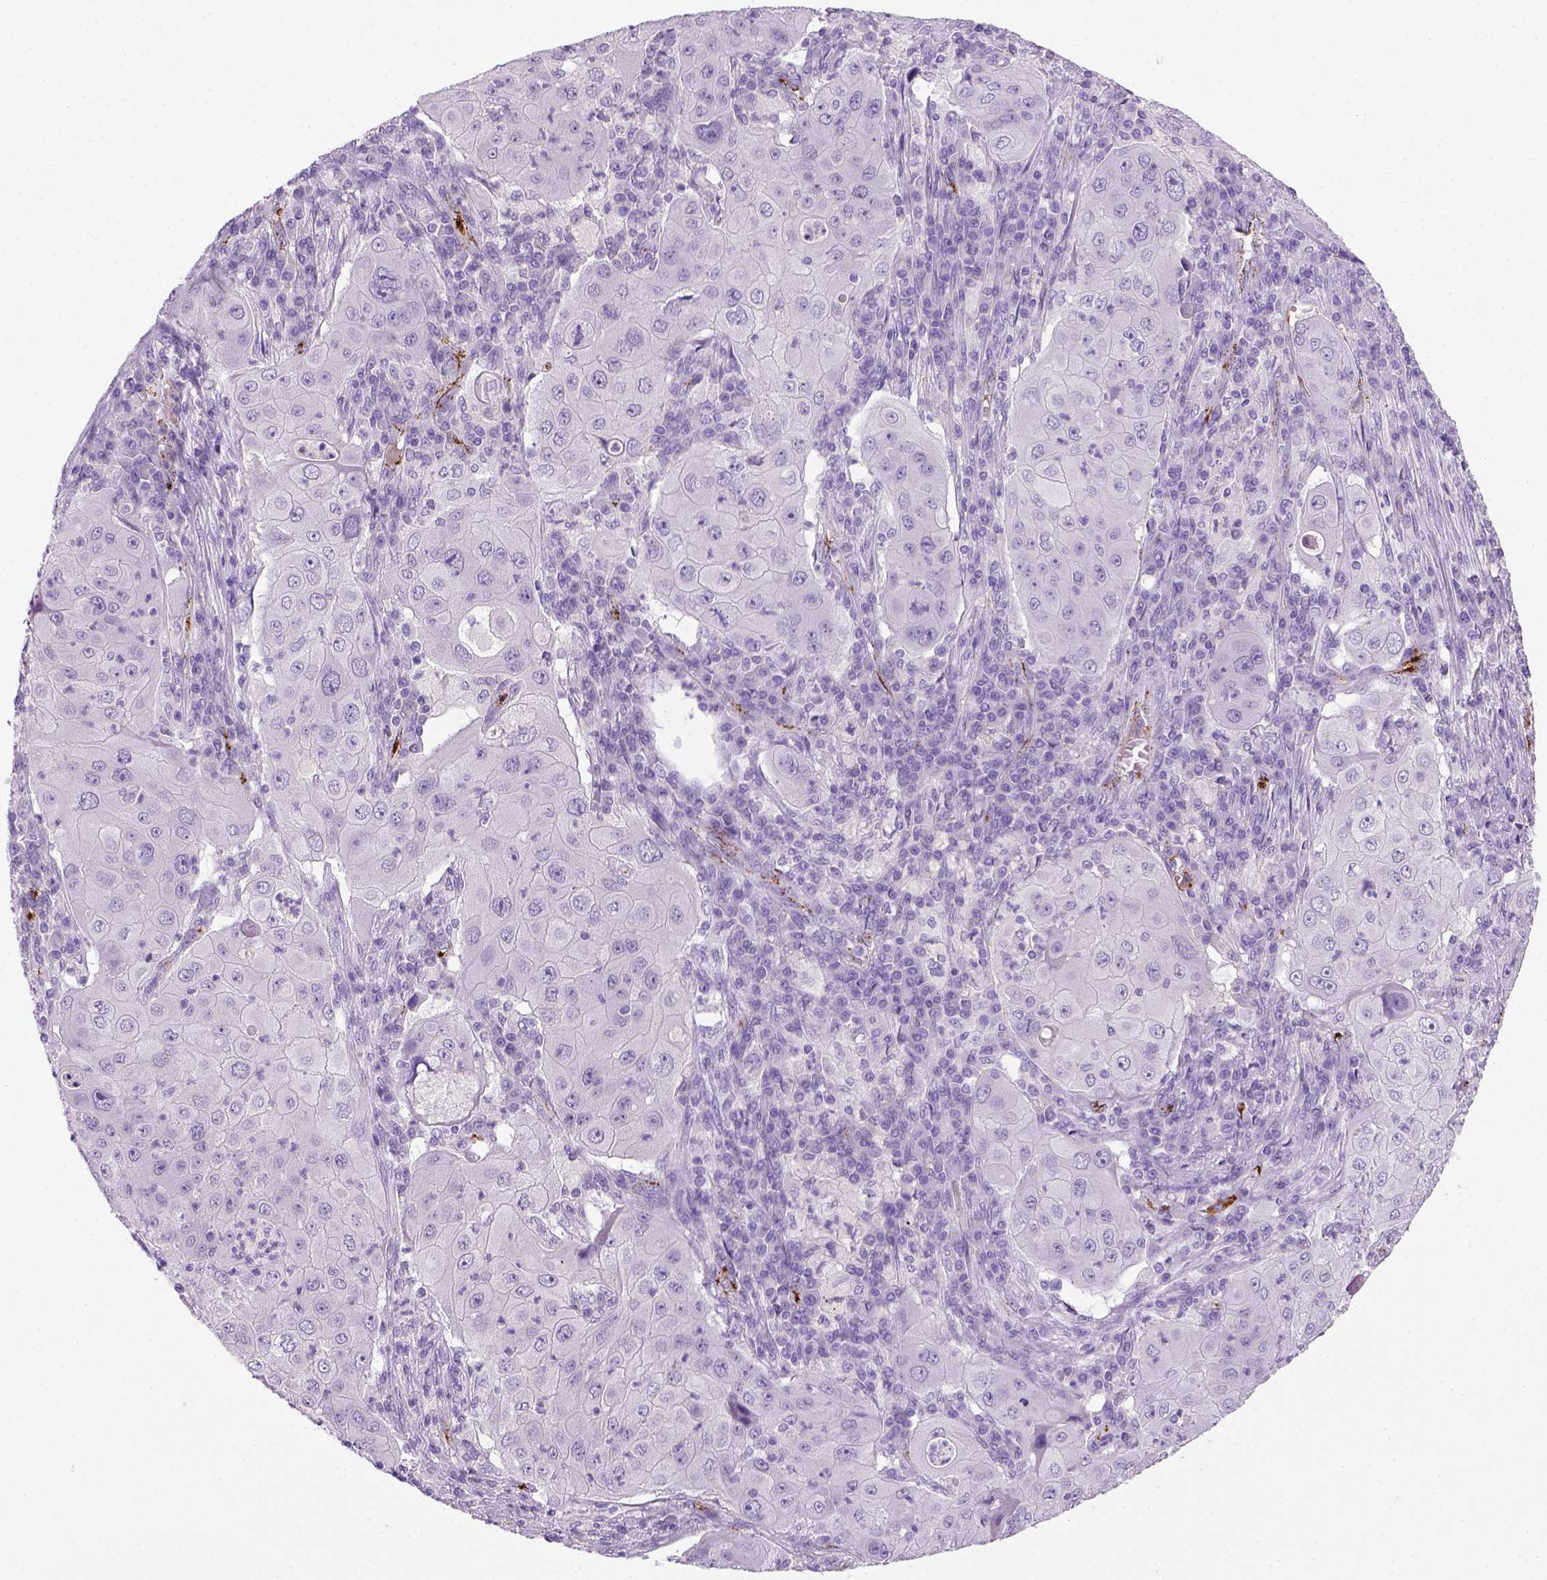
{"staining": {"intensity": "negative", "quantity": "none", "location": "none"}, "tissue": "lung cancer", "cell_type": "Tumor cells", "image_type": "cancer", "snomed": [{"axis": "morphology", "description": "Squamous cell carcinoma, NOS"}, {"axis": "topography", "description": "Lung"}], "caption": "This is a image of immunohistochemistry staining of lung cancer, which shows no positivity in tumor cells. The staining is performed using DAB (3,3'-diaminobenzidine) brown chromogen with nuclei counter-stained in using hematoxylin.", "gene": "VWF", "patient": {"sex": "female", "age": 59}}